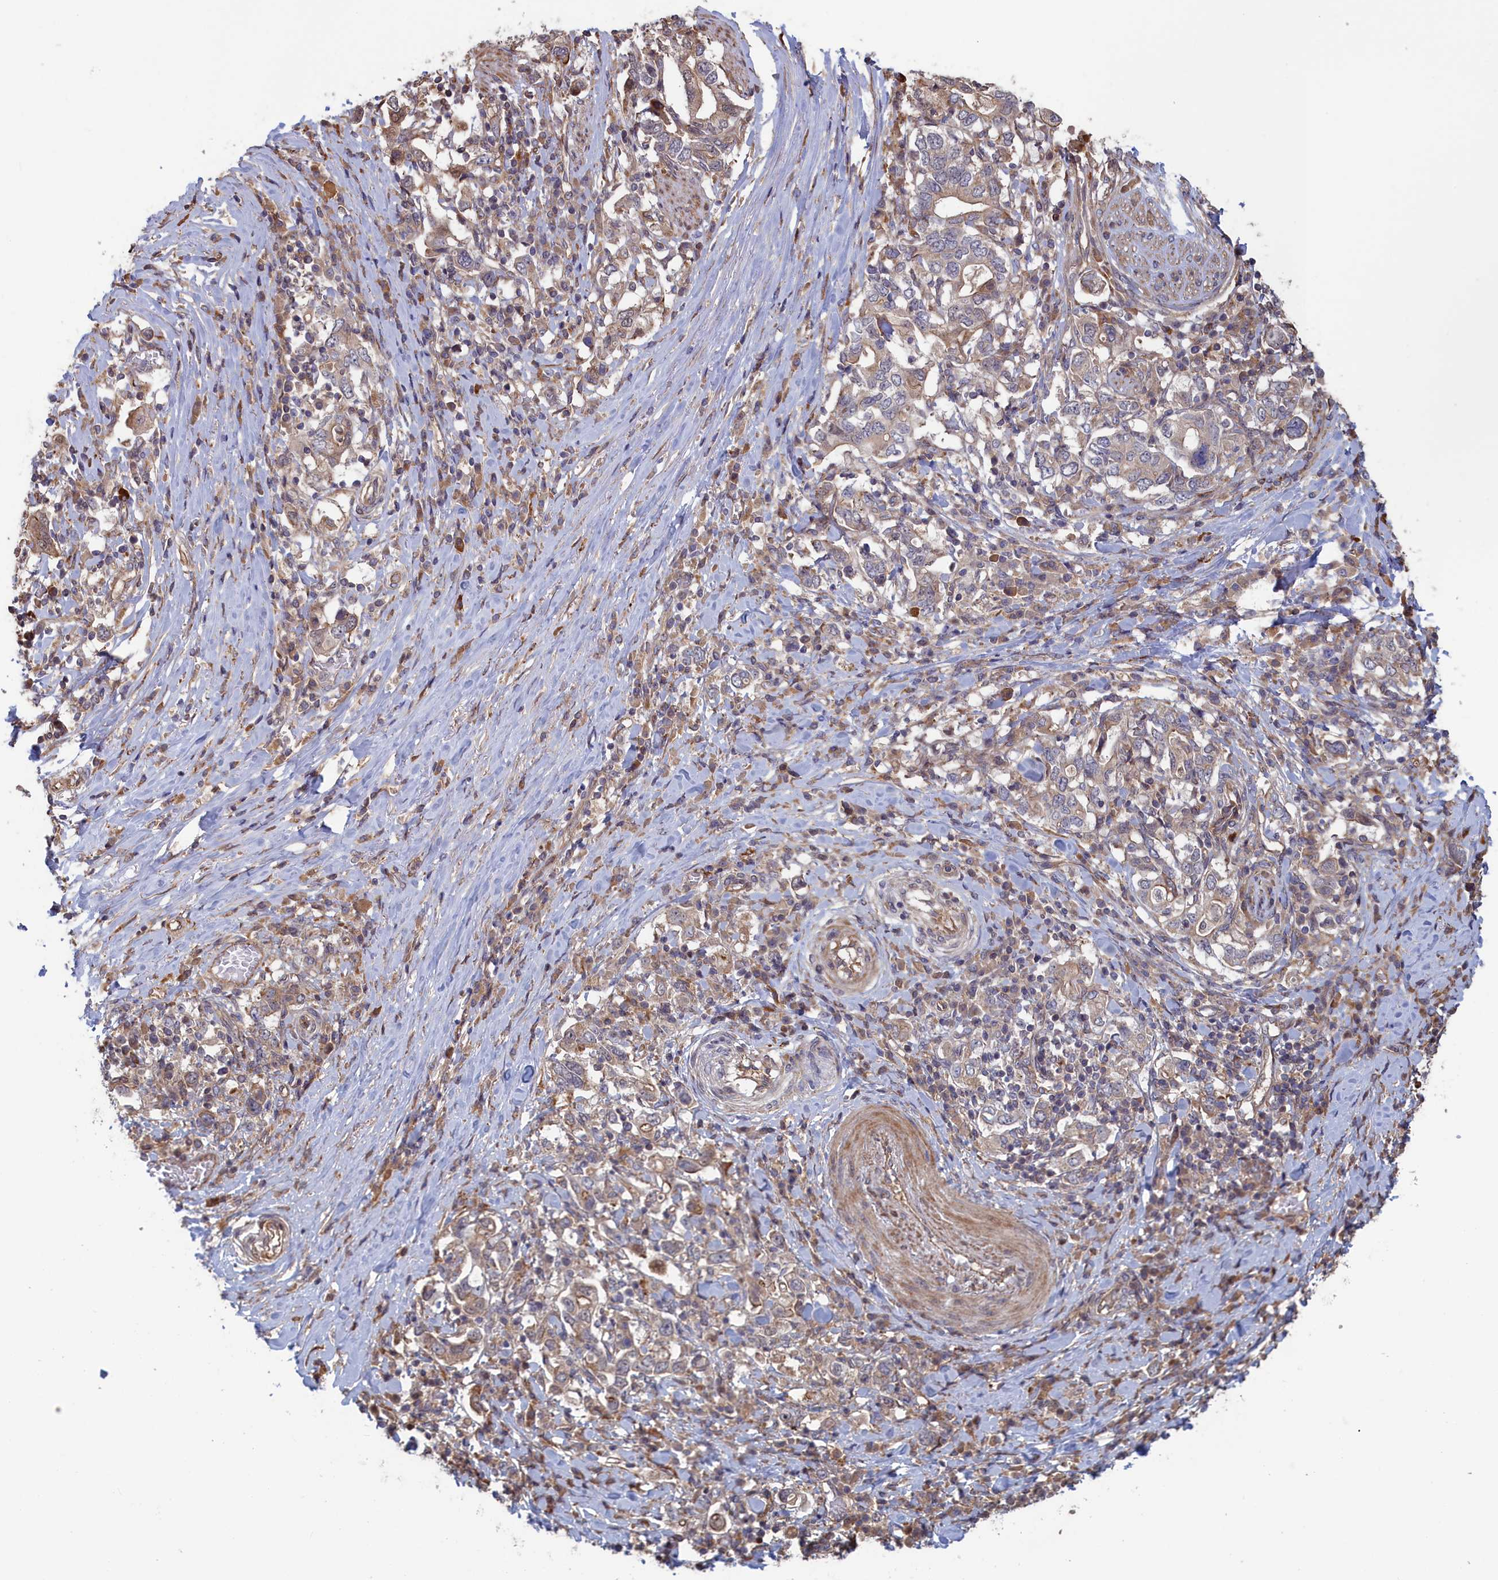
{"staining": {"intensity": "weak", "quantity": ">75%", "location": "cytoplasmic/membranous"}, "tissue": "stomach cancer", "cell_type": "Tumor cells", "image_type": "cancer", "snomed": [{"axis": "morphology", "description": "Adenocarcinoma, NOS"}, {"axis": "topography", "description": "Stomach, upper"}, {"axis": "topography", "description": "Stomach"}], "caption": "Weak cytoplasmic/membranous positivity for a protein is seen in about >75% of tumor cells of adenocarcinoma (stomach) using immunohistochemistry (IHC).", "gene": "RILPL1", "patient": {"sex": "male", "age": 62}}